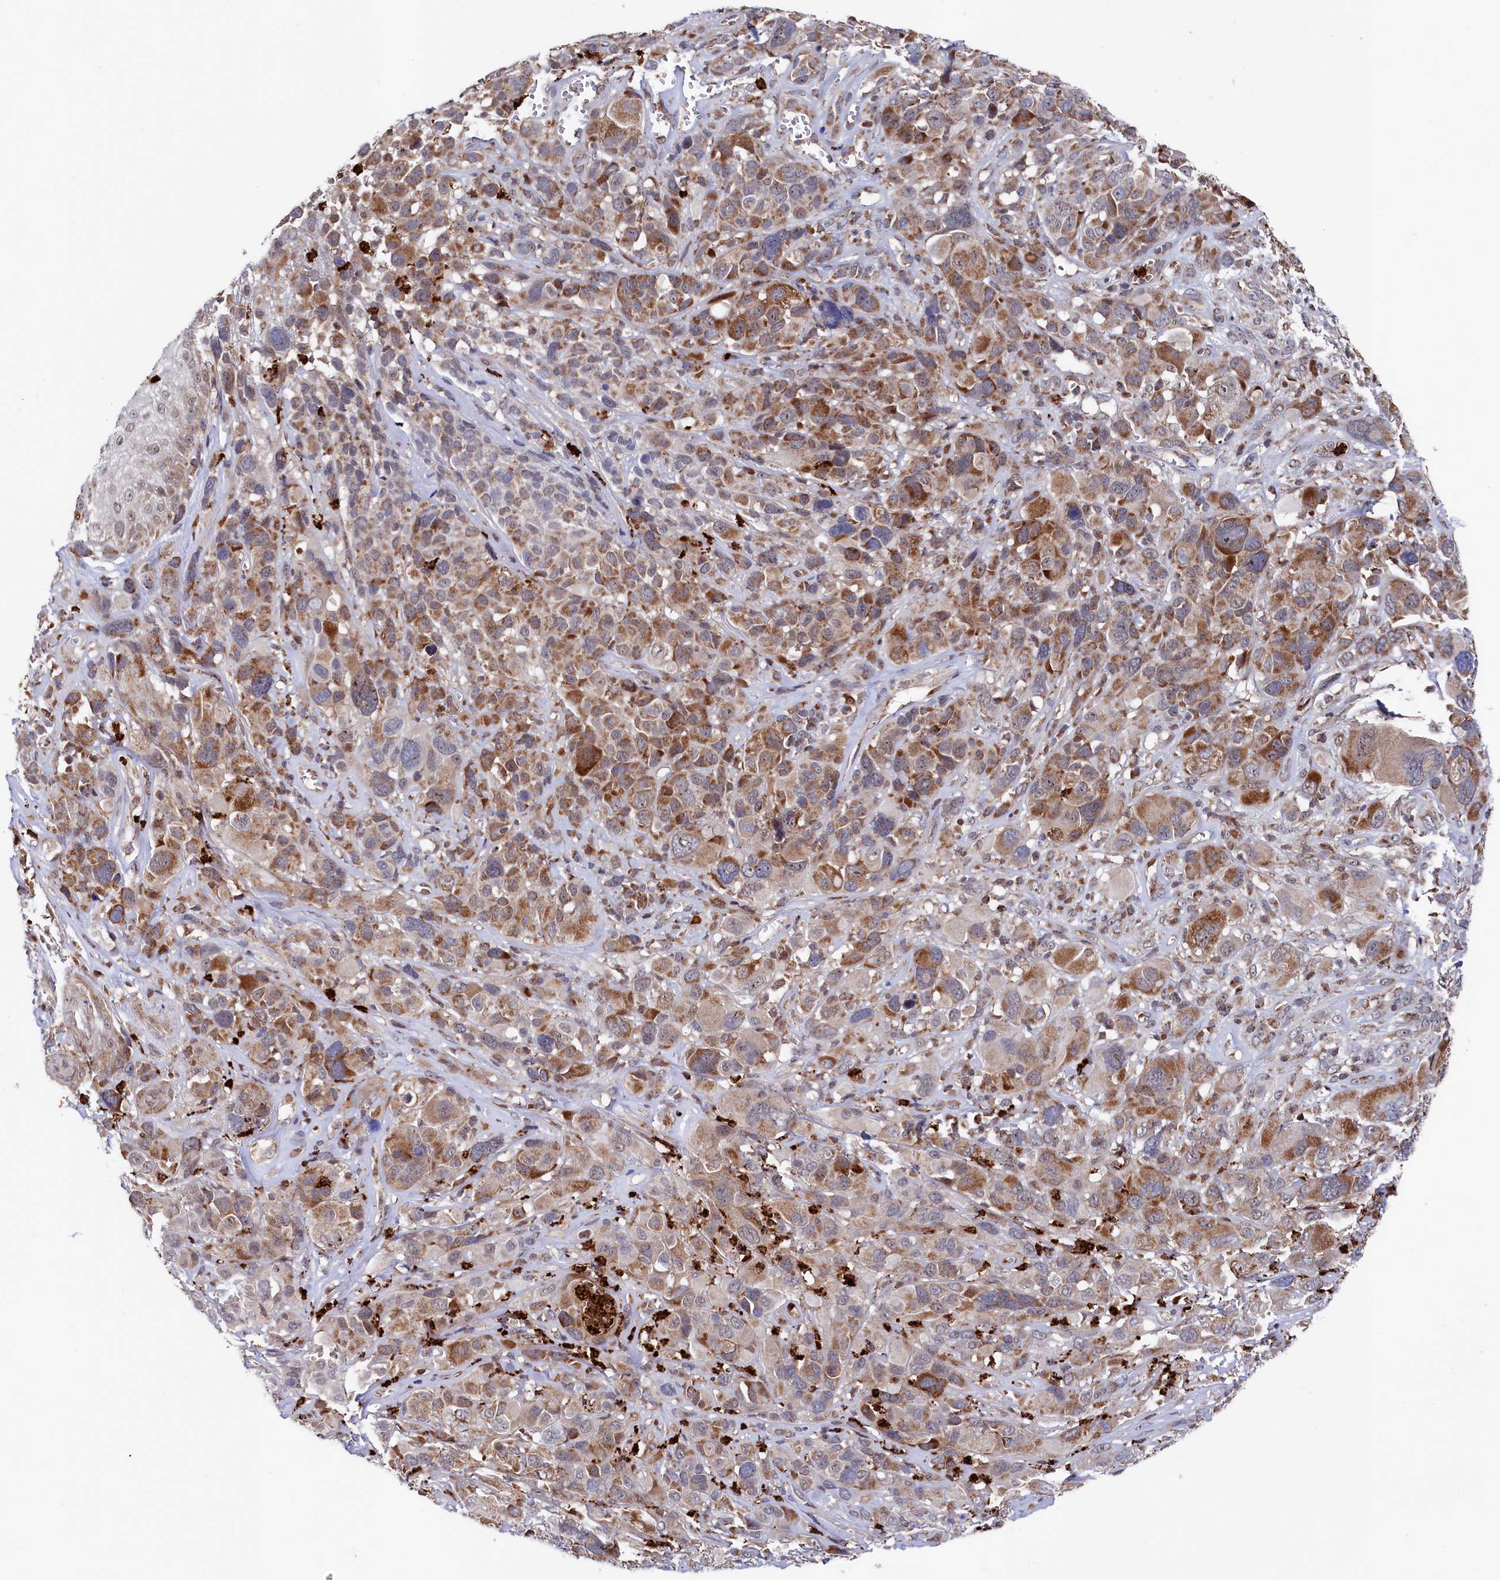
{"staining": {"intensity": "moderate", "quantity": ">75%", "location": "cytoplasmic/membranous"}, "tissue": "melanoma", "cell_type": "Tumor cells", "image_type": "cancer", "snomed": [{"axis": "morphology", "description": "Malignant melanoma, NOS"}, {"axis": "topography", "description": "Skin of trunk"}], "caption": "Tumor cells demonstrate medium levels of moderate cytoplasmic/membranous positivity in about >75% of cells in human malignant melanoma.", "gene": "CHCHD1", "patient": {"sex": "male", "age": 71}}